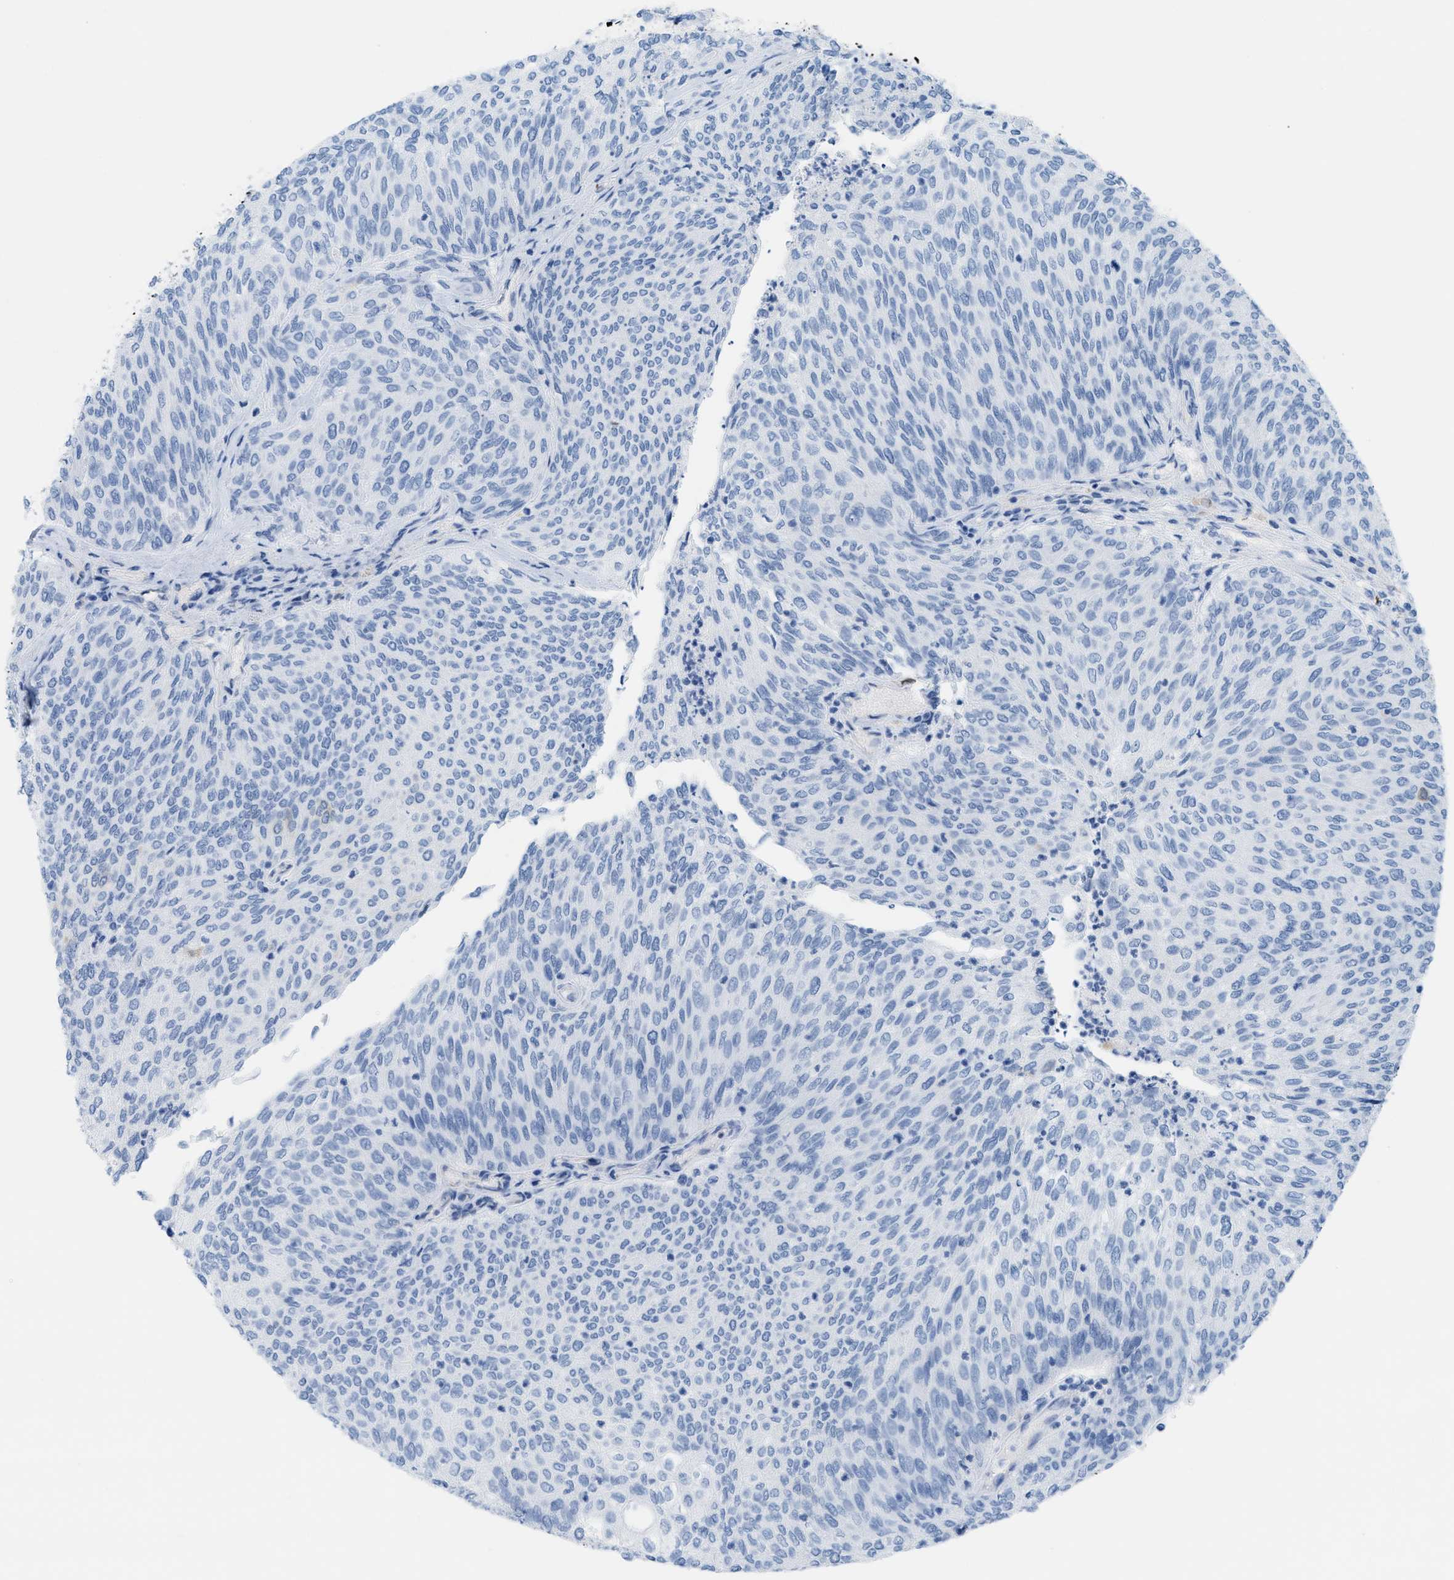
{"staining": {"intensity": "negative", "quantity": "none", "location": "none"}, "tissue": "urothelial cancer", "cell_type": "Tumor cells", "image_type": "cancer", "snomed": [{"axis": "morphology", "description": "Urothelial carcinoma, Low grade"}, {"axis": "topography", "description": "Urinary bladder"}], "caption": "This micrograph is of urothelial carcinoma (low-grade) stained with immunohistochemistry (IHC) to label a protein in brown with the nuclei are counter-stained blue. There is no staining in tumor cells. (Stains: DAB (3,3'-diaminobenzidine) immunohistochemistry with hematoxylin counter stain, Microscopy: brightfield microscopy at high magnification).", "gene": "ASGR1", "patient": {"sex": "female", "age": 79}}